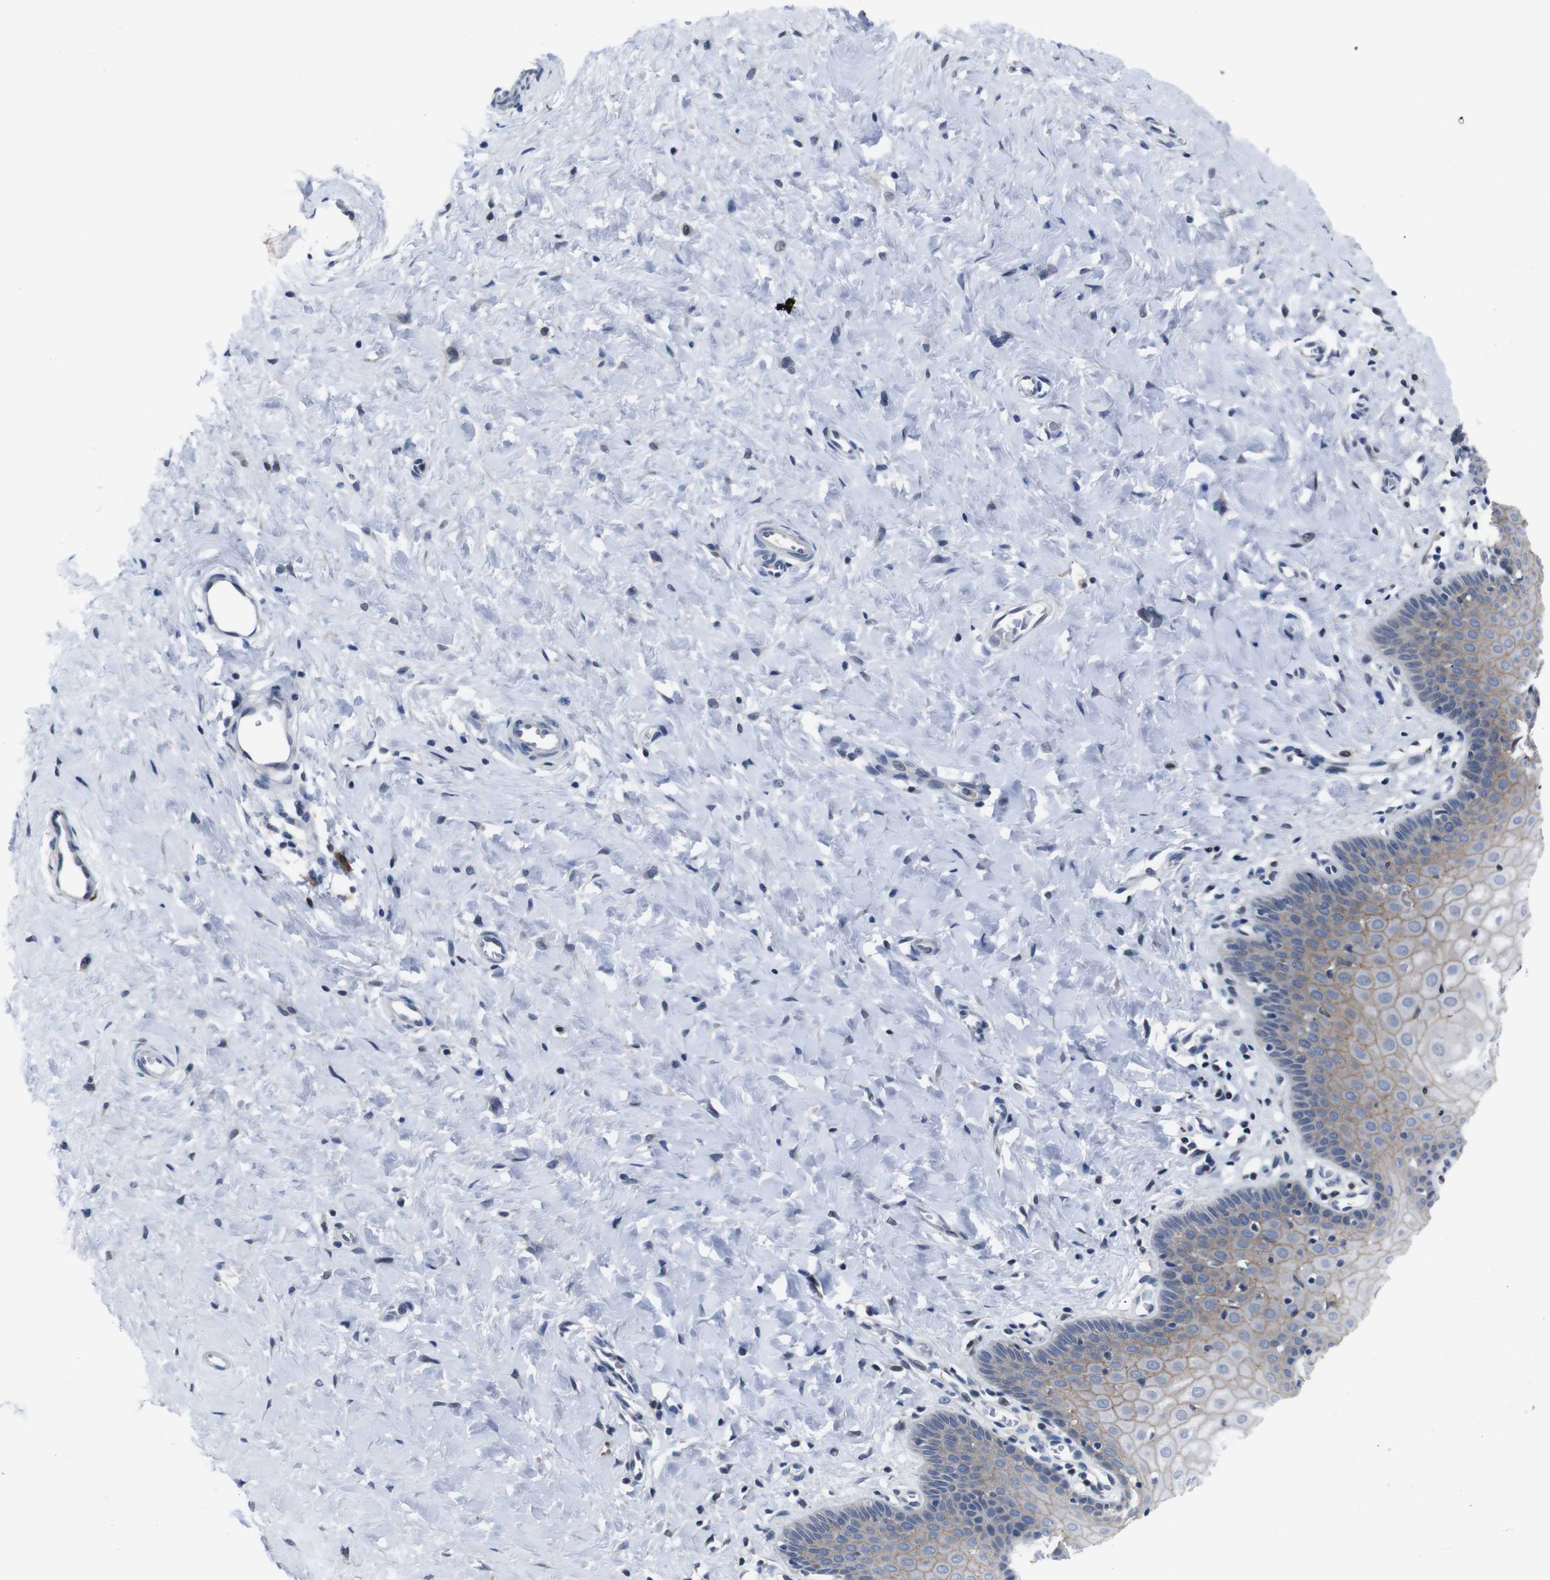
{"staining": {"intensity": "moderate", "quantity": ">75%", "location": "cytoplasmic/membranous"}, "tissue": "cervix", "cell_type": "Glandular cells", "image_type": "normal", "snomed": [{"axis": "morphology", "description": "Normal tissue, NOS"}, {"axis": "topography", "description": "Cervix"}], "caption": "This is a histology image of immunohistochemistry staining of unremarkable cervix, which shows moderate expression in the cytoplasmic/membranous of glandular cells.", "gene": "SEMA4B", "patient": {"sex": "female", "age": 55}}